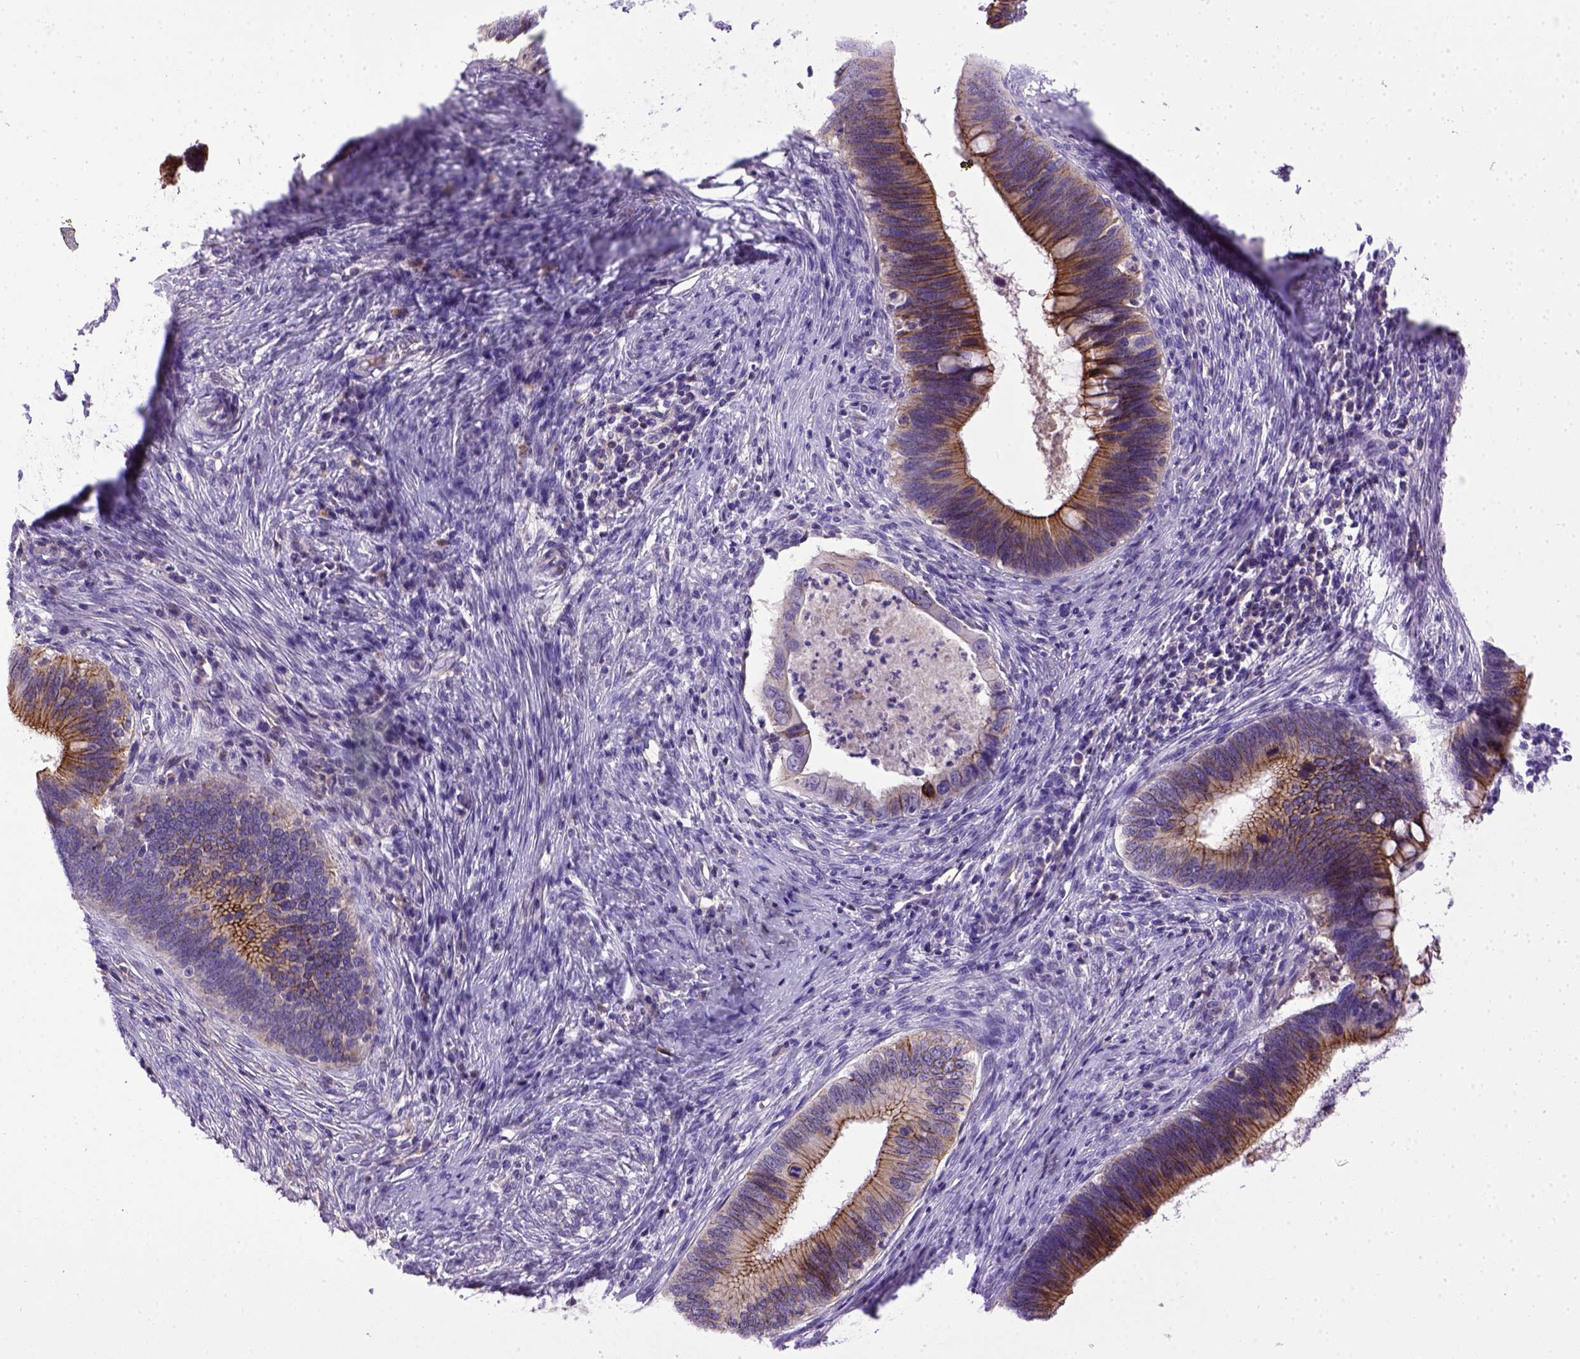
{"staining": {"intensity": "strong", "quantity": ">75%", "location": "cytoplasmic/membranous"}, "tissue": "cervical cancer", "cell_type": "Tumor cells", "image_type": "cancer", "snomed": [{"axis": "morphology", "description": "Adenocarcinoma, NOS"}, {"axis": "topography", "description": "Cervix"}], "caption": "Immunohistochemistry micrograph of neoplastic tissue: human cervical cancer (adenocarcinoma) stained using immunohistochemistry (IHC) exhibits high levels of strong protein expression localized specifically in the cytoplasmic/membranous of tumor cells, appearing as a cytoplasmic/membranous brown color.", "gene": "CDH1", "patient": {"sex": "female", "age": 42}}